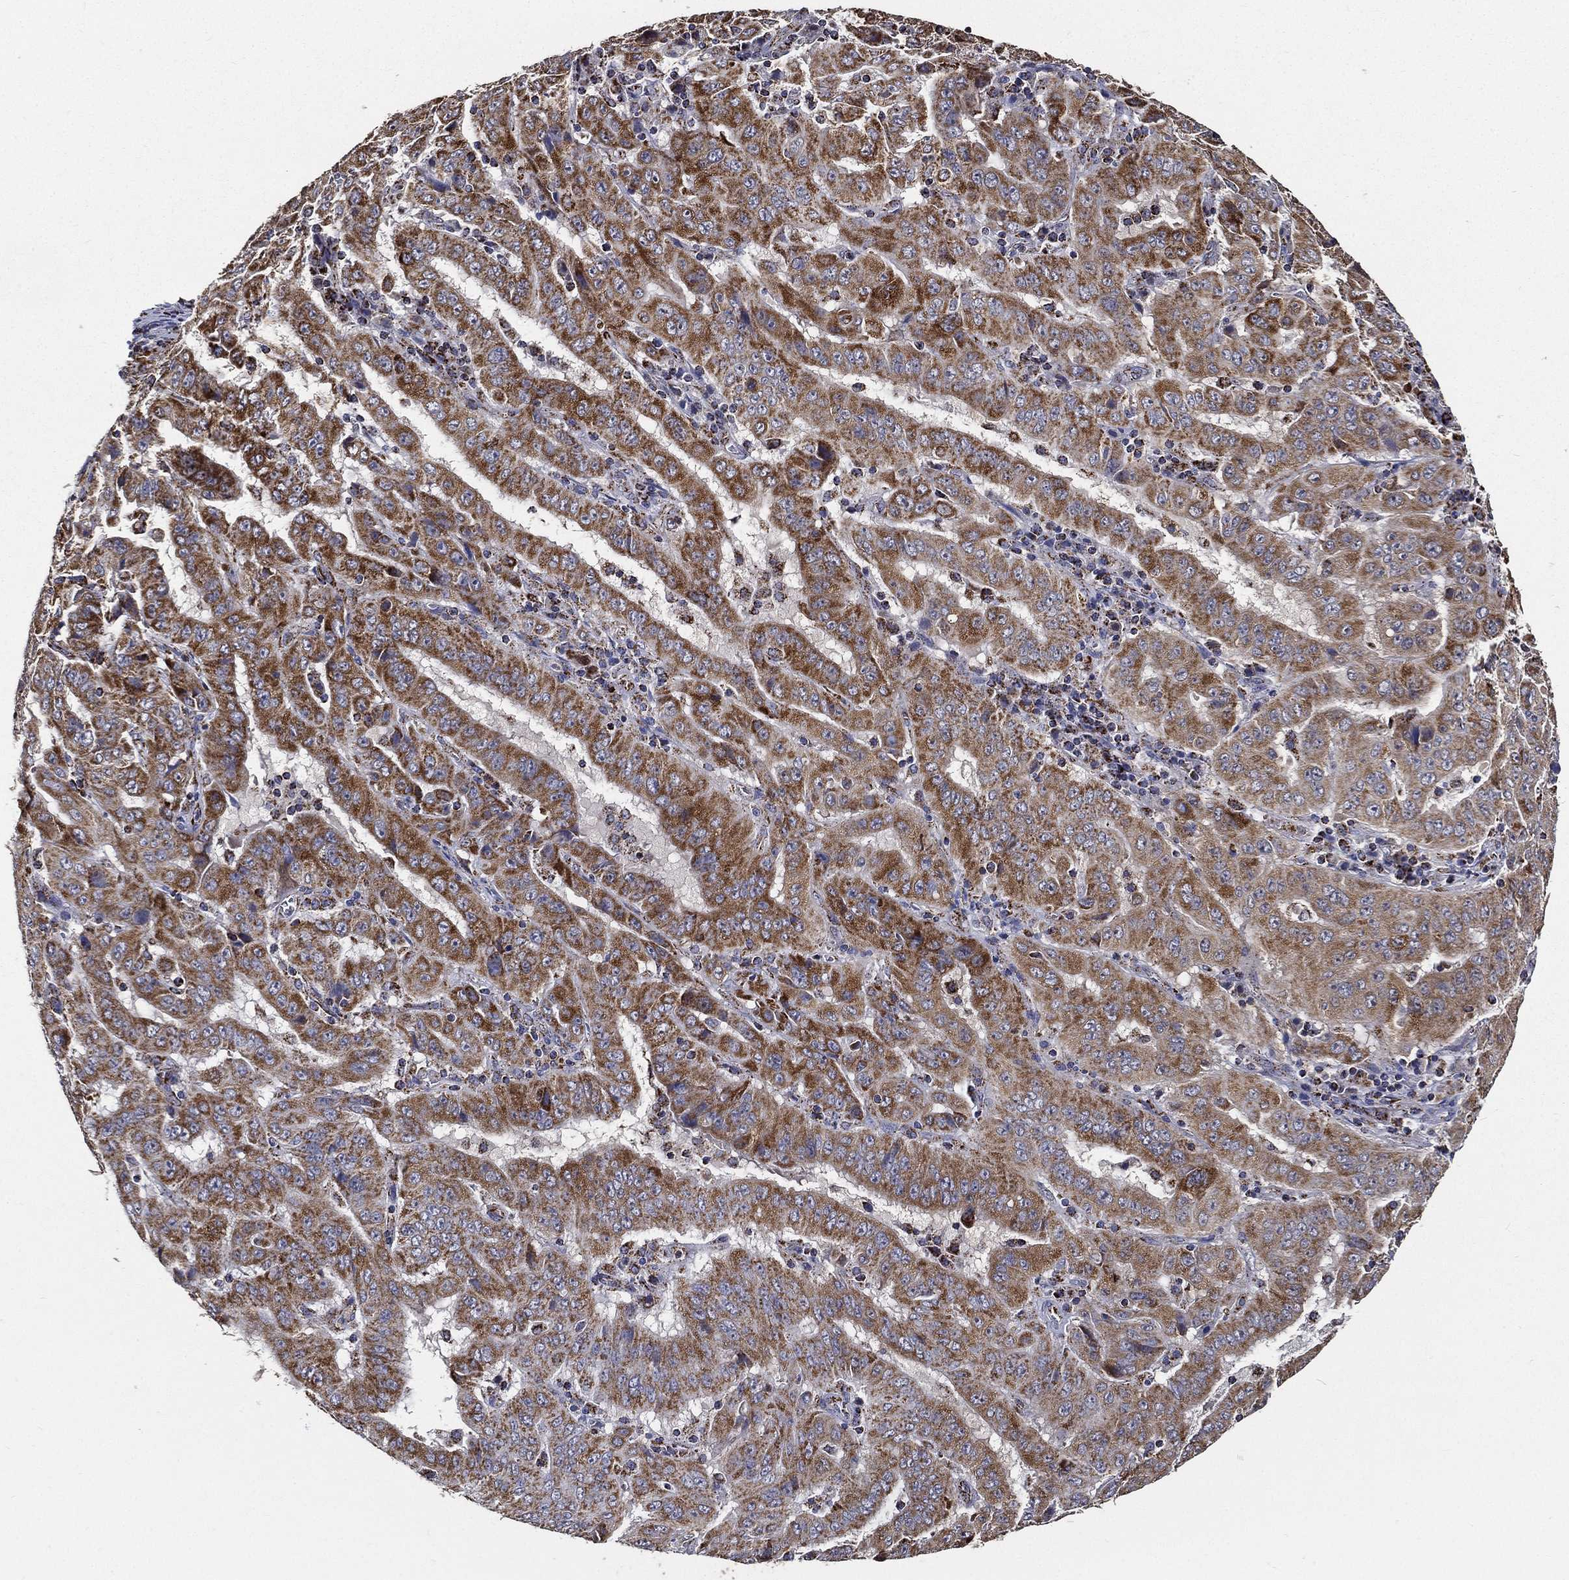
{"staining": {"intensity": "strong", "quantity": ">75%", "location": "cytoplasmic/membranous"}, "tissue": "pancreatic cancer", "cell_type": "Tumor cells", "image_type": "cancer", "snomed": [{"axis": "morphology", "description": "Adenocarcinoma, NOS"}, {"axis": "topography", "description": "Pancreas"}], "caption": "Protein analysis of adenocarcinoma (pancreatic) tissue reveals strong cytoplasmic/membranous expression in approximately >75% of tumor cells.", "gene": "NDUFAB1", "patient": {"sex": "male", "age": 63}}